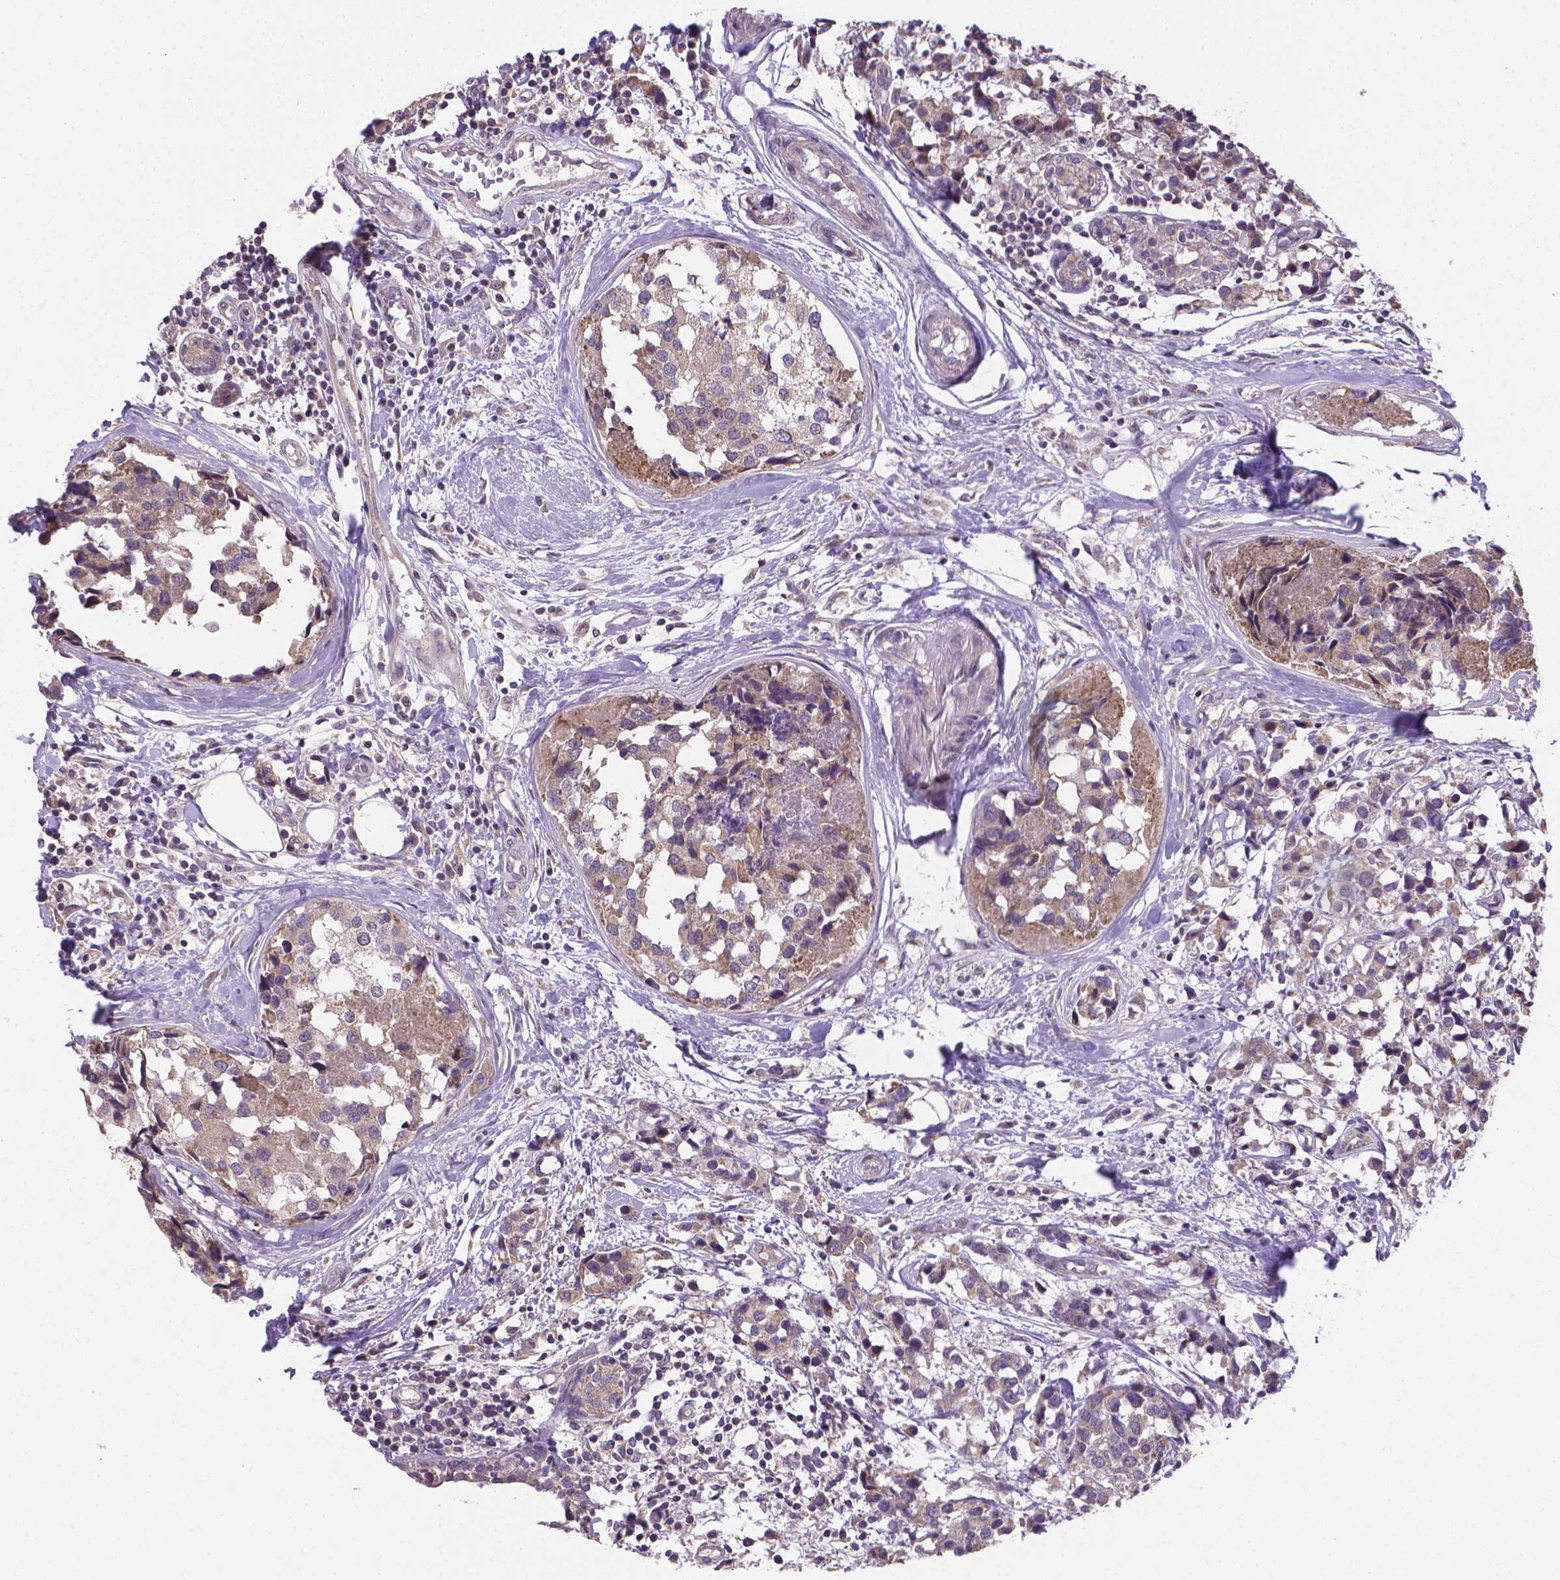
{"staining": {"intensity": "weak", "quantity": "25%-75%", "location": "cytoplasmic/membranous"}, "tissue": "breast cancer", "cell_type": "Tumor cells", "image_type": "cancer", "snomed": [{"axis": "morphology", "description": "Lobular carcinoma"}, {"axis": "topography", "description": "Breast"}], "caption": "Protein positivity by IHC exhibits weak cytoplasmic/membranous staining in approximately 25%-75% of tumor cells in breast cancer (lobular carcinoma). (Stains: DAB in brown, nuclei in blue, Microscopy: brightfield microscopy at high magnification).", "gene": "GPR63", "patient": {"sex": "female", "age": 59}}